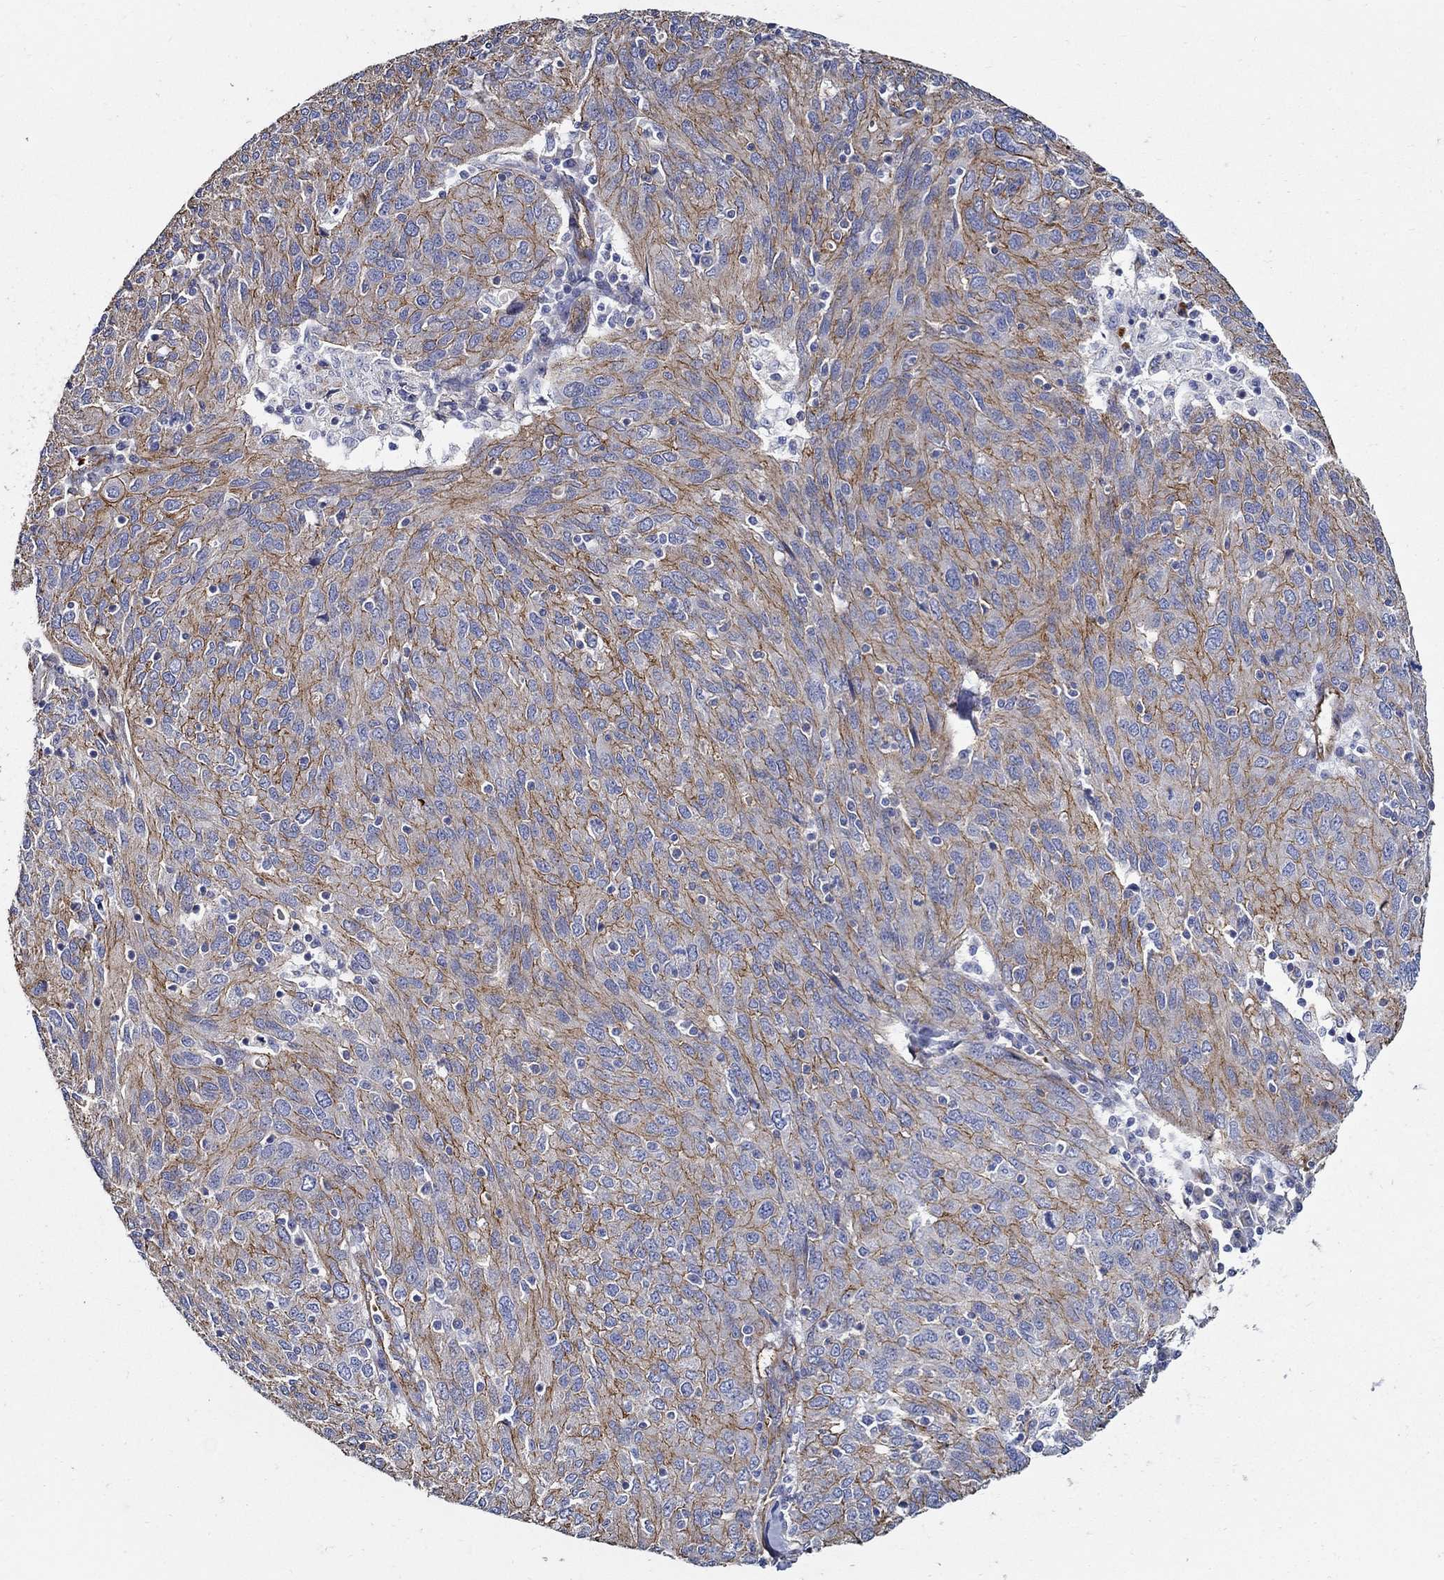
{"staining": {"intensity": "strong", "quantity": ">75%", "location": "cytoplasmic/membranous"}, "tissue": "ovarian cancer", "cell_type": "Tumor cells", "image_type": "cancer", "snomed": [{"axis": "morphology", "description": "Carcinoma, endometroid"}, {"axis": "topography", "description": "Ovary"}], "caption": "High-power microscopy captured an immunohistochemistry photomicrograph of ovarian cancer (endometroid carcinoma), revealing strong cytoplasmic/membranous staining in about >75% of tumor cells.", "gene": "APBB3", "patient": {"sex": "female", "age": 50}}